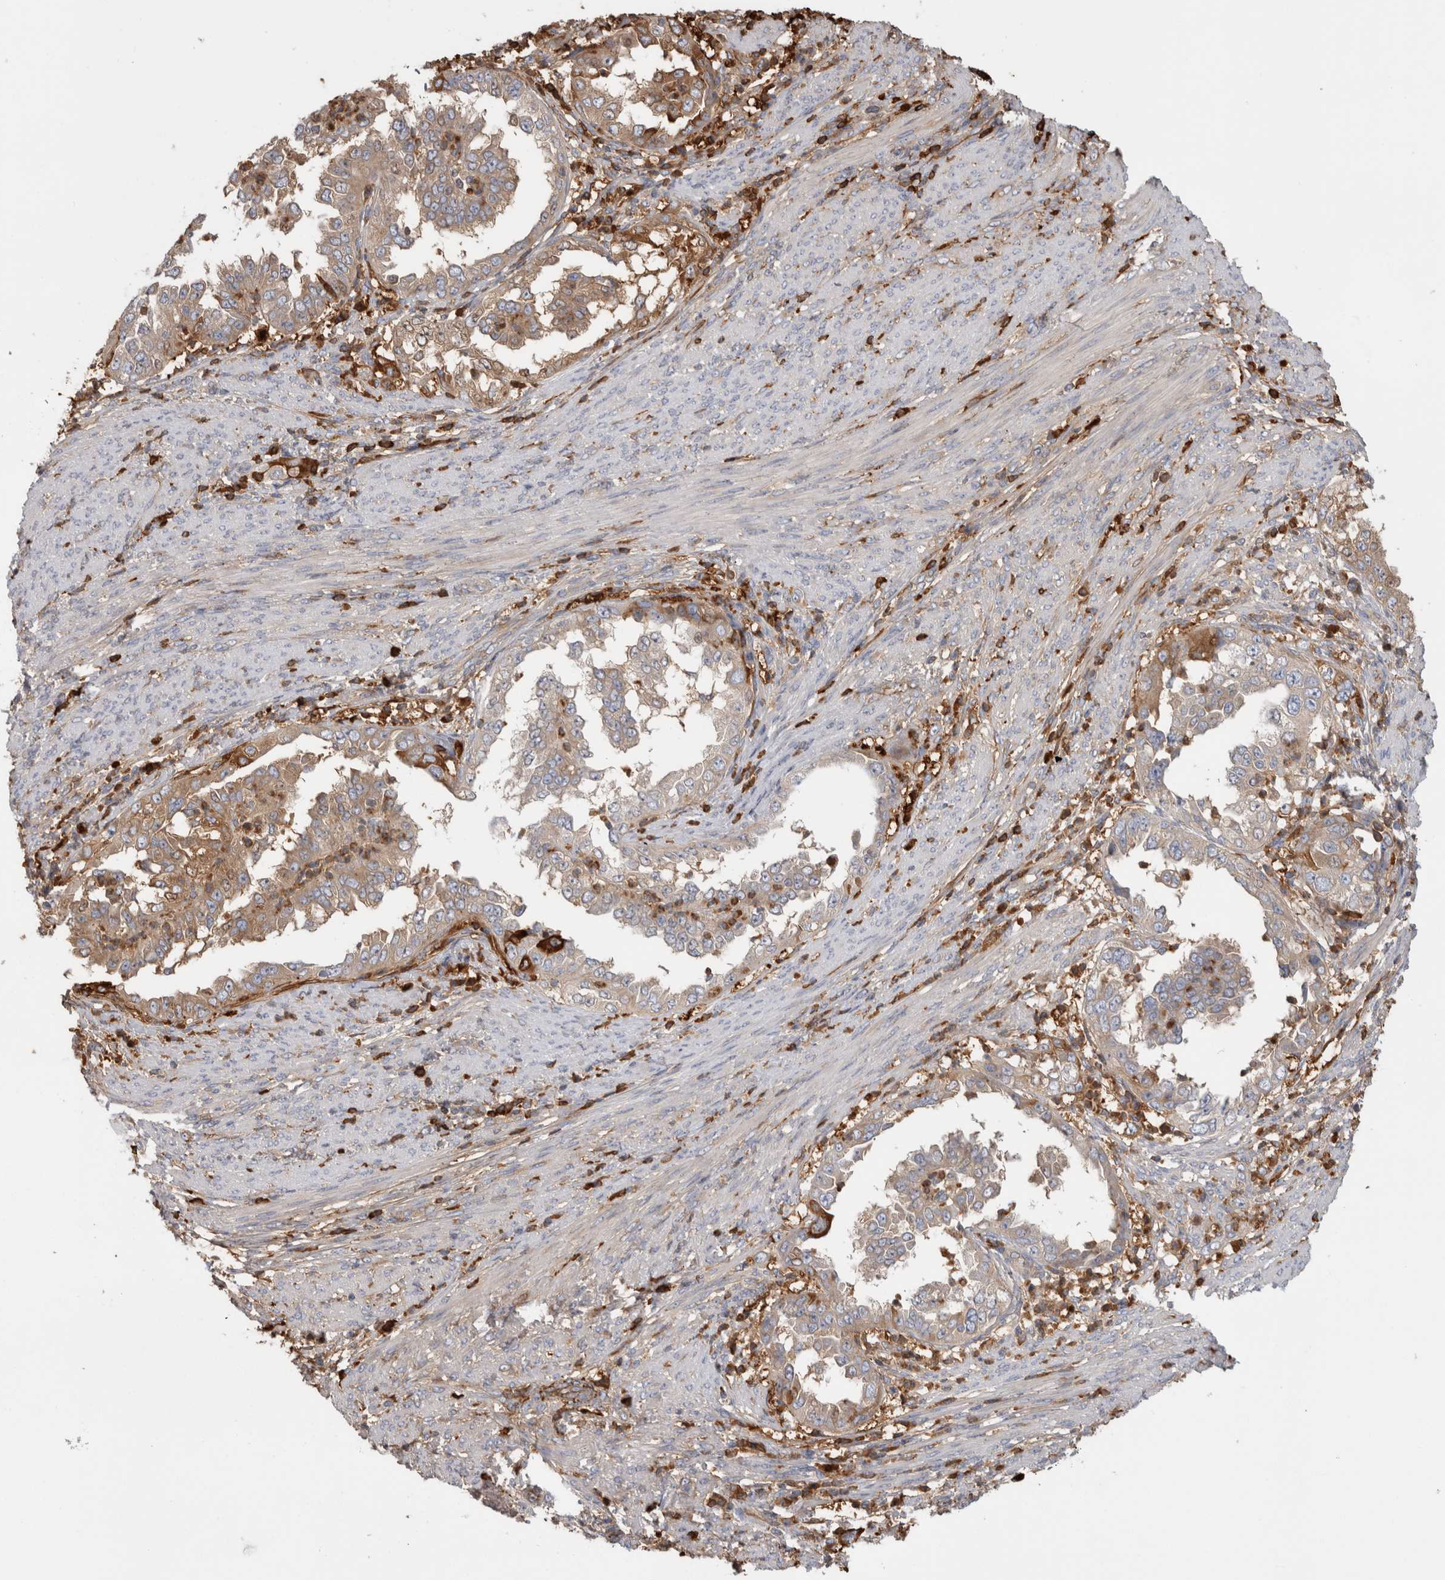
{"staining": {"intensity": "weak", "quantity": "25%-75%", "location": "cytoplasmic/membranous"}, "tissue": "endometrial cancer", "cell_type": "Tumor cells", "image_type": "cancer", "snomed": [{"axis": "morphology", "description": "Adenocarcinoma, NOS"}, {"axis": "topography", "description": "Endometrium"}], "caption": "Protein staining shows weak cytoplasmic/membranous expression in about 25%-75% of tumor cells in adenocarcinoma (endometrial).", "gene": "TBCE", "patient": {"sex": "female", "age": 85}}